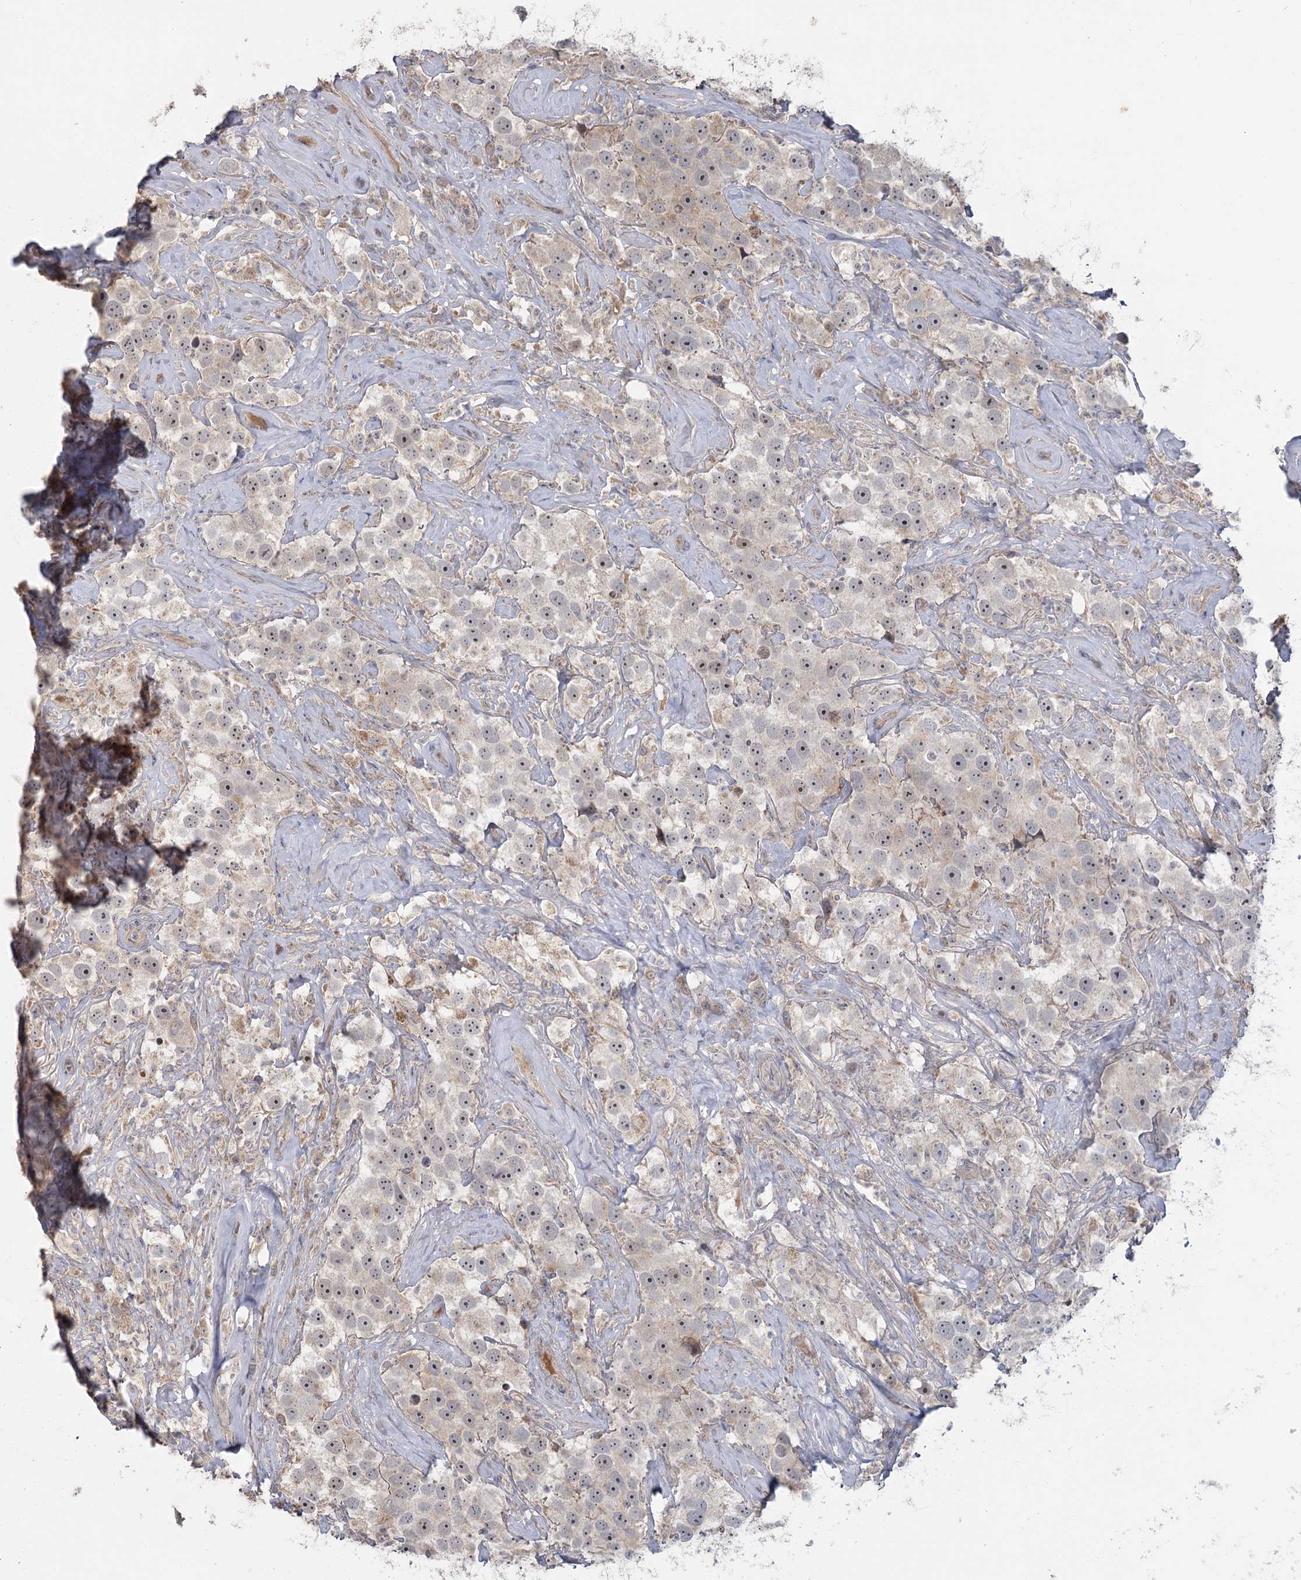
{"staining": {"intensity": "moderate", "quantity": "<25%", "location": "nuclear"}, "tissue": "testis cancer", "cell_type": "Tumor cells", "image_type": "cancer", "snomed": [{"axis": "morphology", "description": "Seminoma, NOS"}, {"axis": "topography", "description": "Testis"}], "caption": "This is a micrograph of IHC staining of seminoma (testis), which shows moderate positivity in the nuclear of tumor cells.", "gene": "ANGPTL5", "patient": {"sex": "male", "age": 49}}